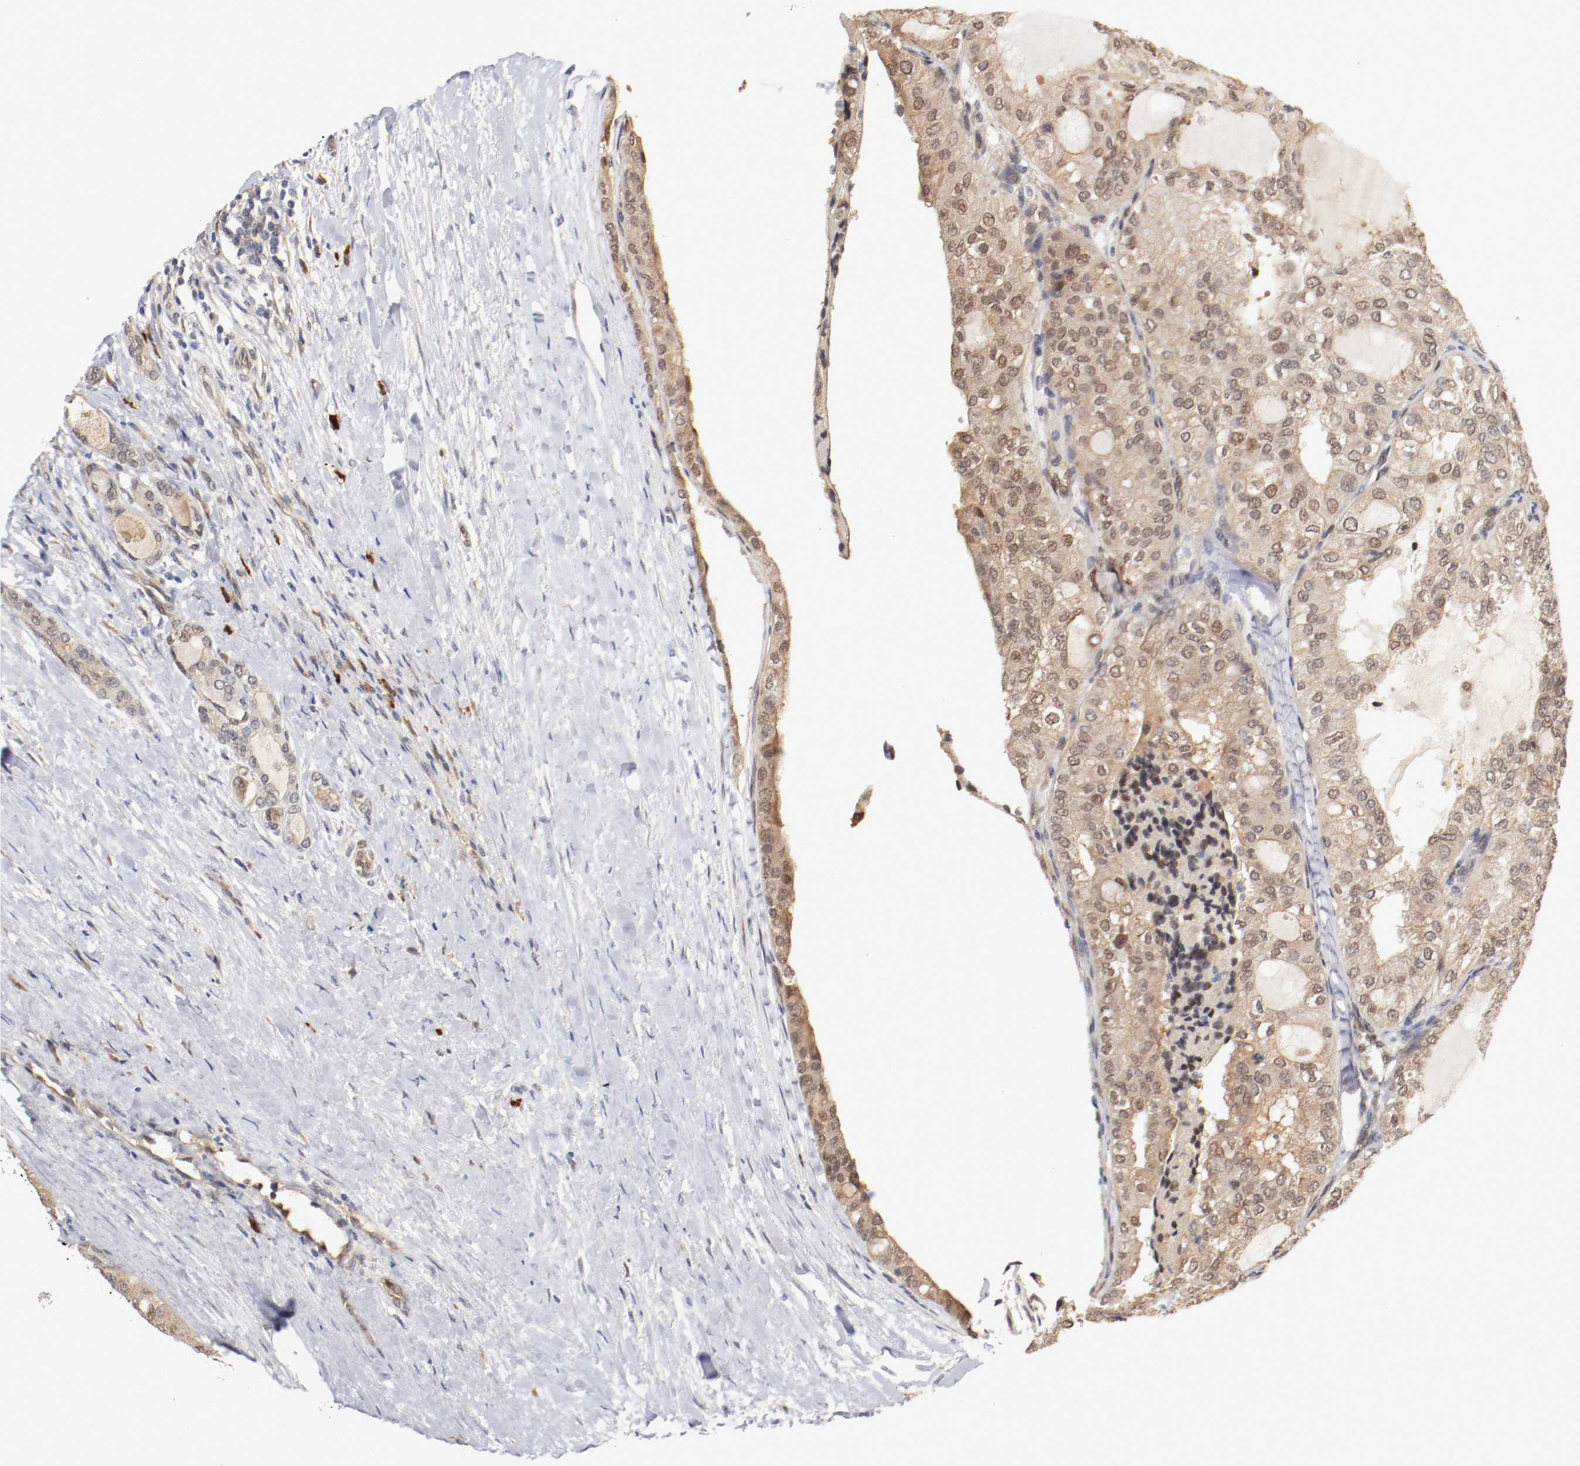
{"staining": {"intensity": "weak", "quantity": "25%-75%", "location": "cytoplasmic/membranous"}, "tissue": "thyroid cancer", "cell_type": "Tumor cells", "image_type": "cancer", "snomed": [{"axis": "morphology", "description": "Follicular adenoma carcinoma, NOS"}, {"axis": "topography", "description": "Thyroid gland"}], "caption": "Immunohistochemistry (IHC) micrograph of thyroid follicular adenoma carcinoma stained for a protein (brown), which displays low levels of weak cytoplasmic/membranous positivity in approximately 25%-75% of tumor cells.", "gene": "DNMT3B", "patient": {"sex": "male", "age": 75}}